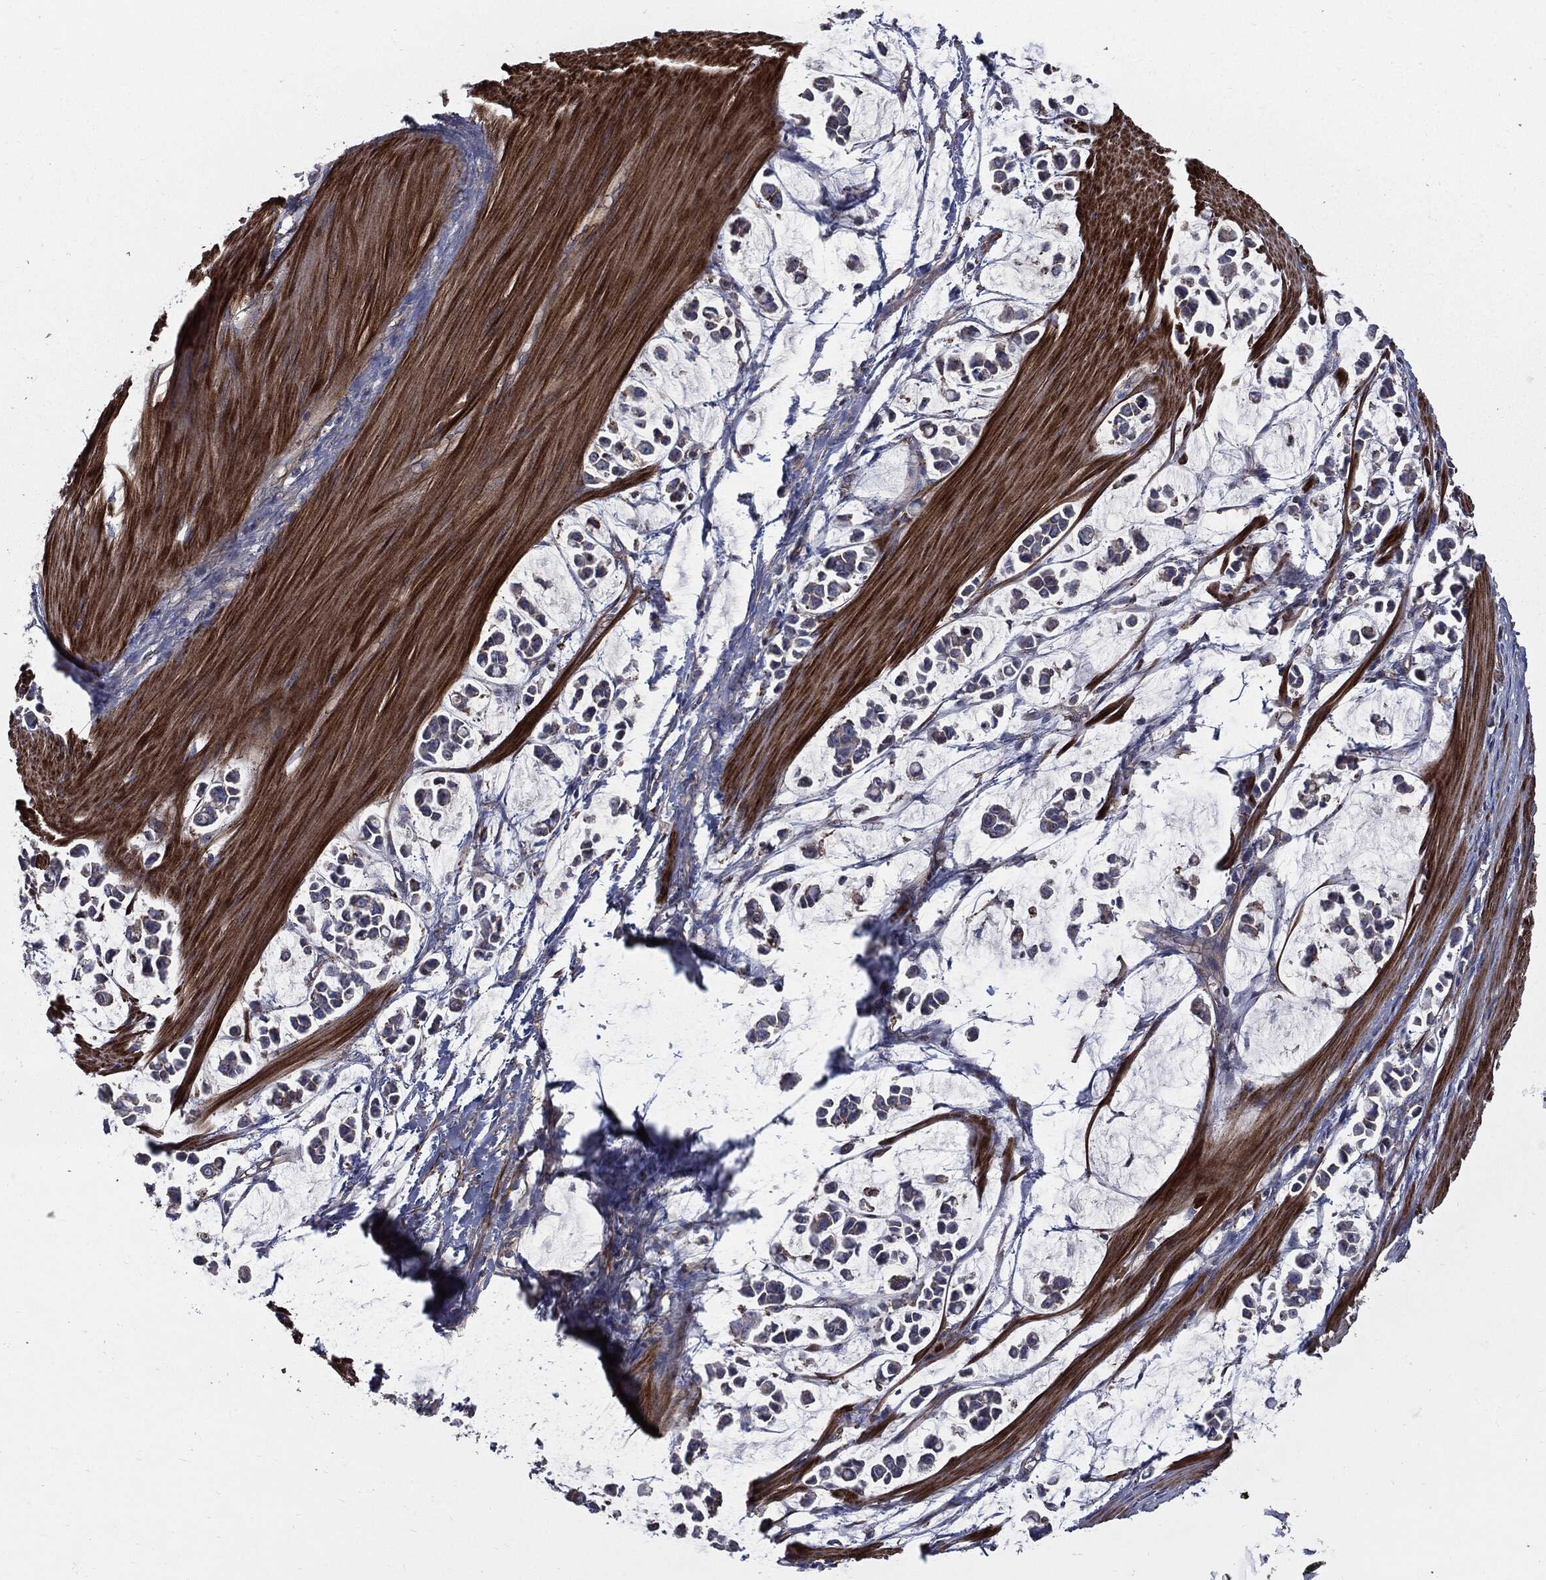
{"staining": {"intensity": "negative", "quantity": "none", "location": "none"}, "tissue": "stomach cancer", "cell_type": "Tumor cells", "image_type": "cancer", "snomed": [{"axis": "morphology", "description": "Adenocarcinoma, NOS"}, {"axis": "topography", "description": "Stomach"}], "caption": "An immunohistochemistry (IHC) photomicrograph of adenocarcinoma (stomach) is shown. There is no staining in tumor cells of adenocarcinoma (stomach).", "gene": "PDCD6IP", "patient": {"sex": "male", "age": 82}}